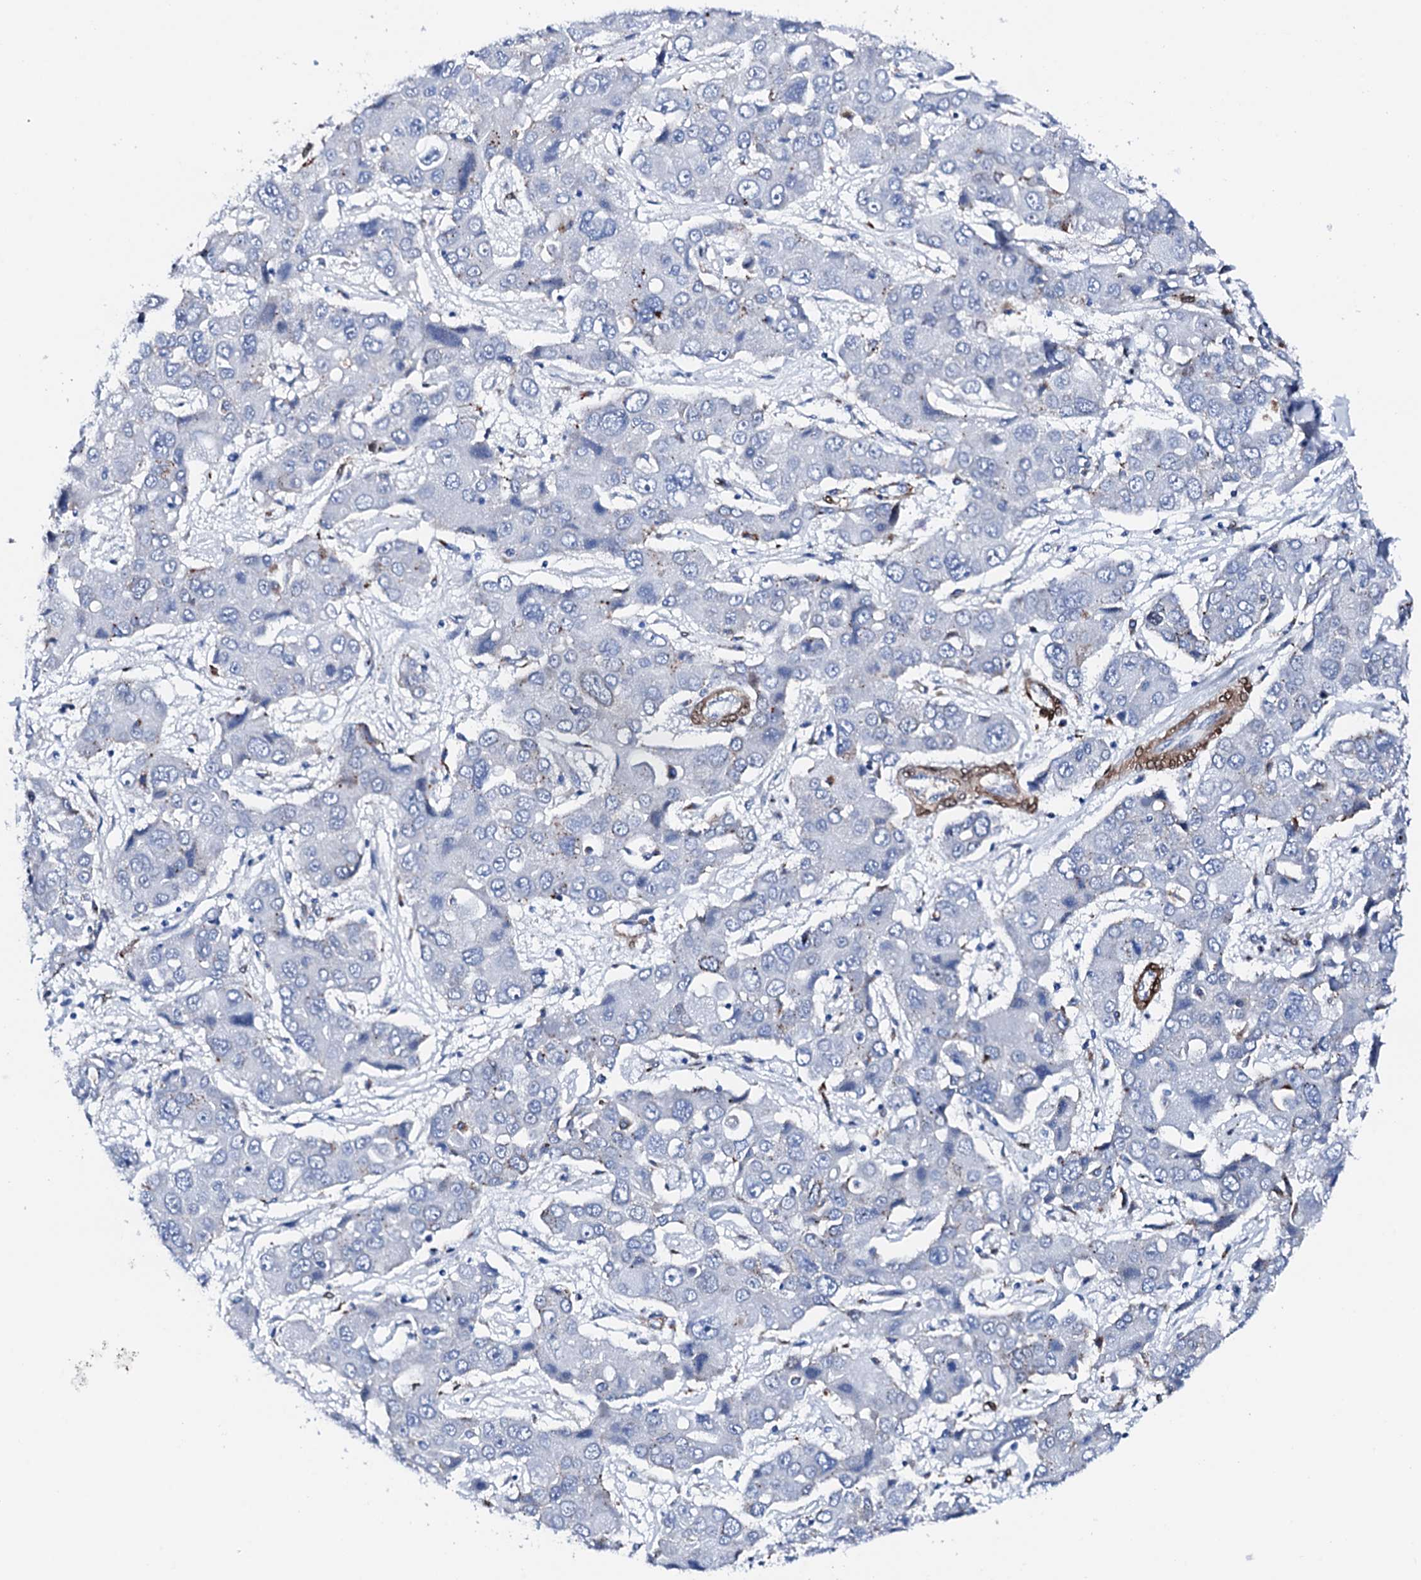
{"staining": {"intensity": "negative", "quantity": "none", "location": "none"}, "tissue": "liver cancer", "cell_type": "Tumor cells", "image_type": "cancer", "snomed": [{"axis": "morphology", "description": "Cholangiocarcinoma"}, {"axis": "topography", "description": "Liver"}], "caption": "An image of human liver cholangiocarcinoma is negative for staining in tumor cells.", "gene": "NRIP2", "patient": {"sex": "male", "age": 67}}